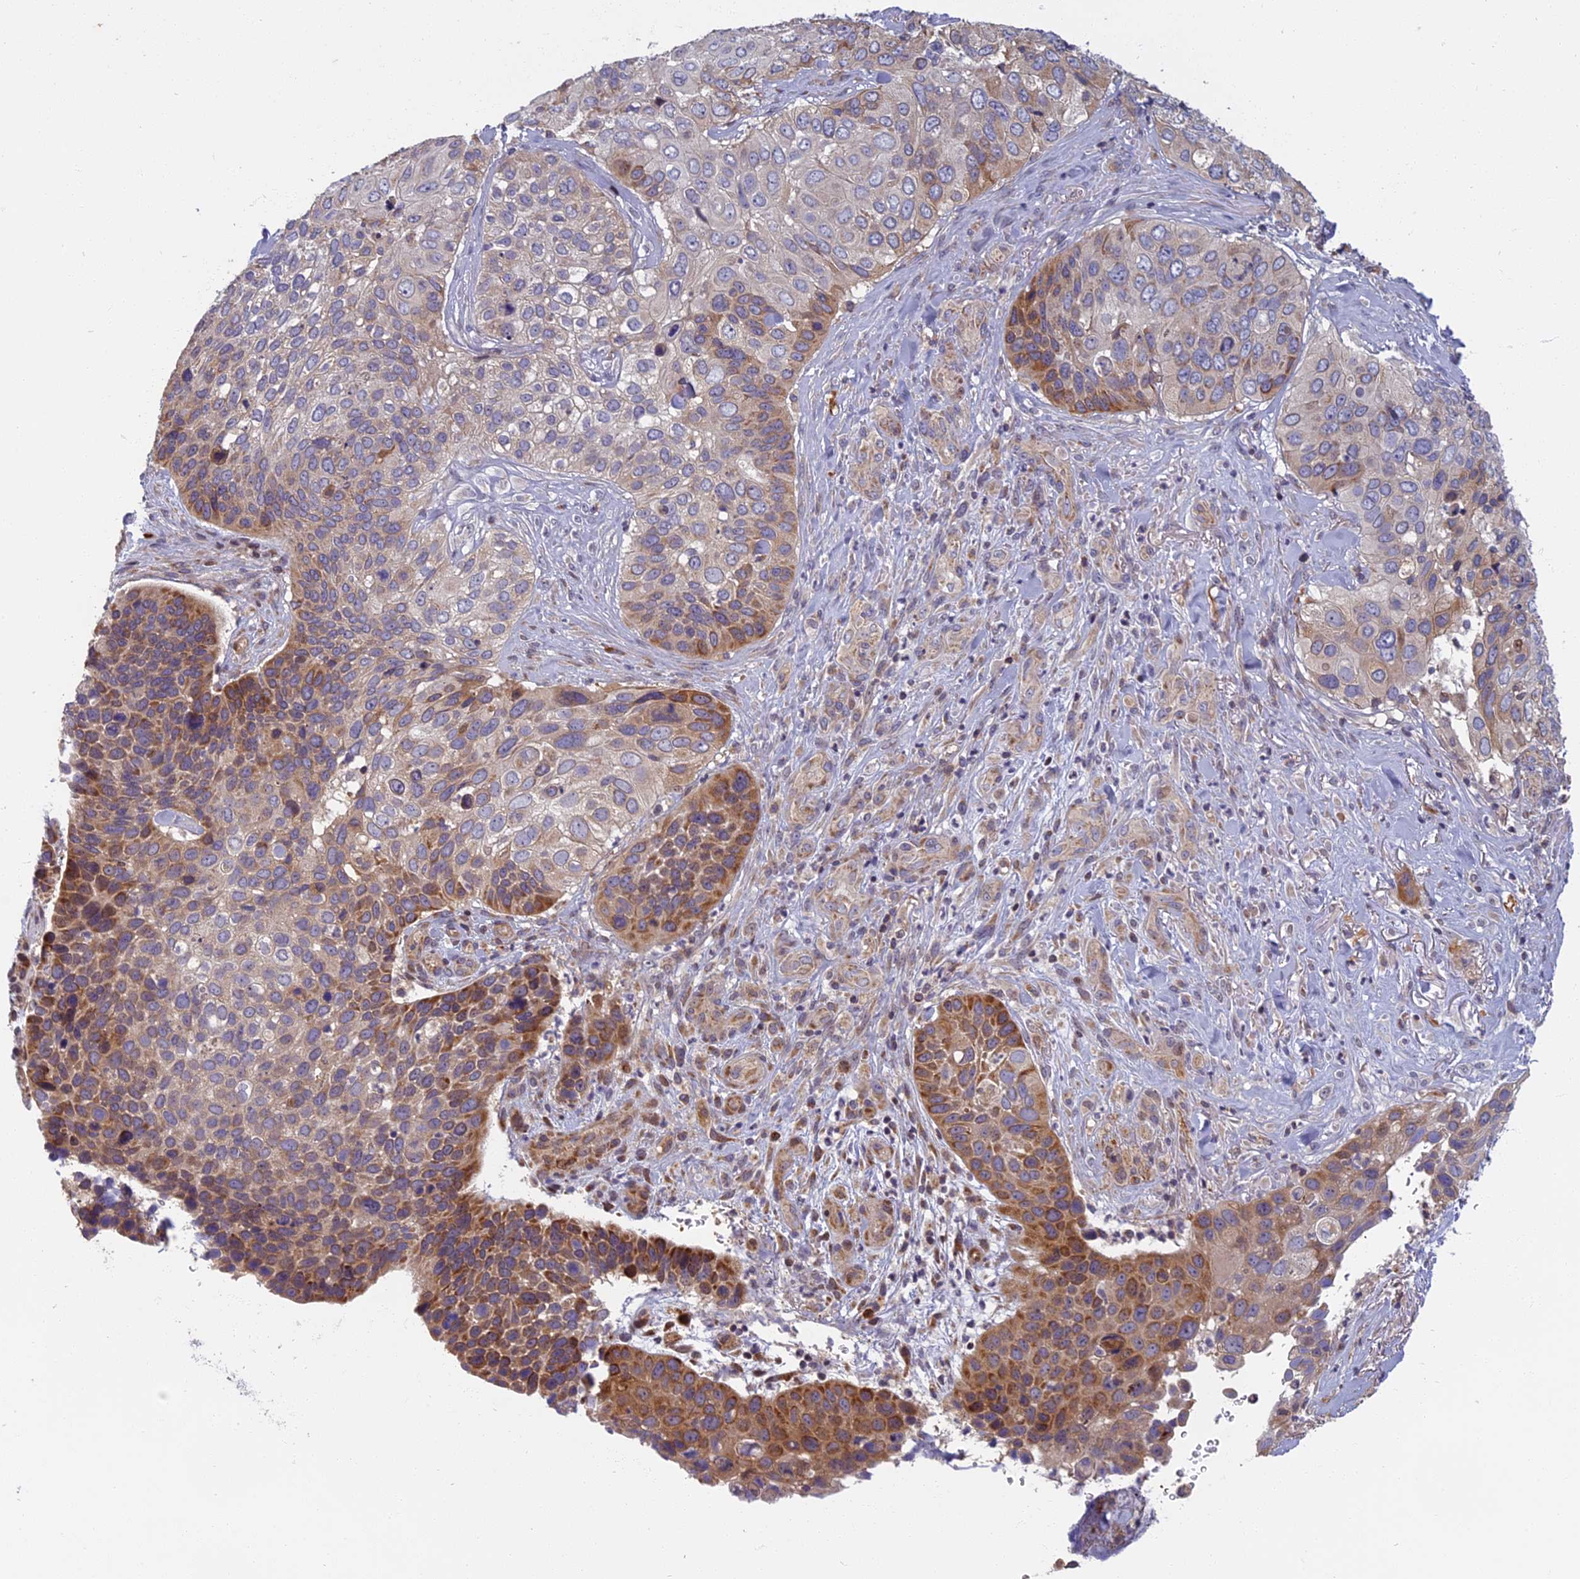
{"staining": {"intensity": "moderate", "quantity": "<25%", "location": "cytoplasmic/membranous"}, "tissue": "skin cancer", "cell_type": "Tumor cells", "image_type": "cancer", "snomed": [{"axis": "morphology", "description": "Basal cell carcinoma"}, {"axis": "topography", "description": "Skin"}], "caption": "Human skin basal cell carcinoma stained with a protein marker exhibits moderate staining in tumor cells.", "gene": "EDAR", "patient": {"sex": "female", "age": 74}}